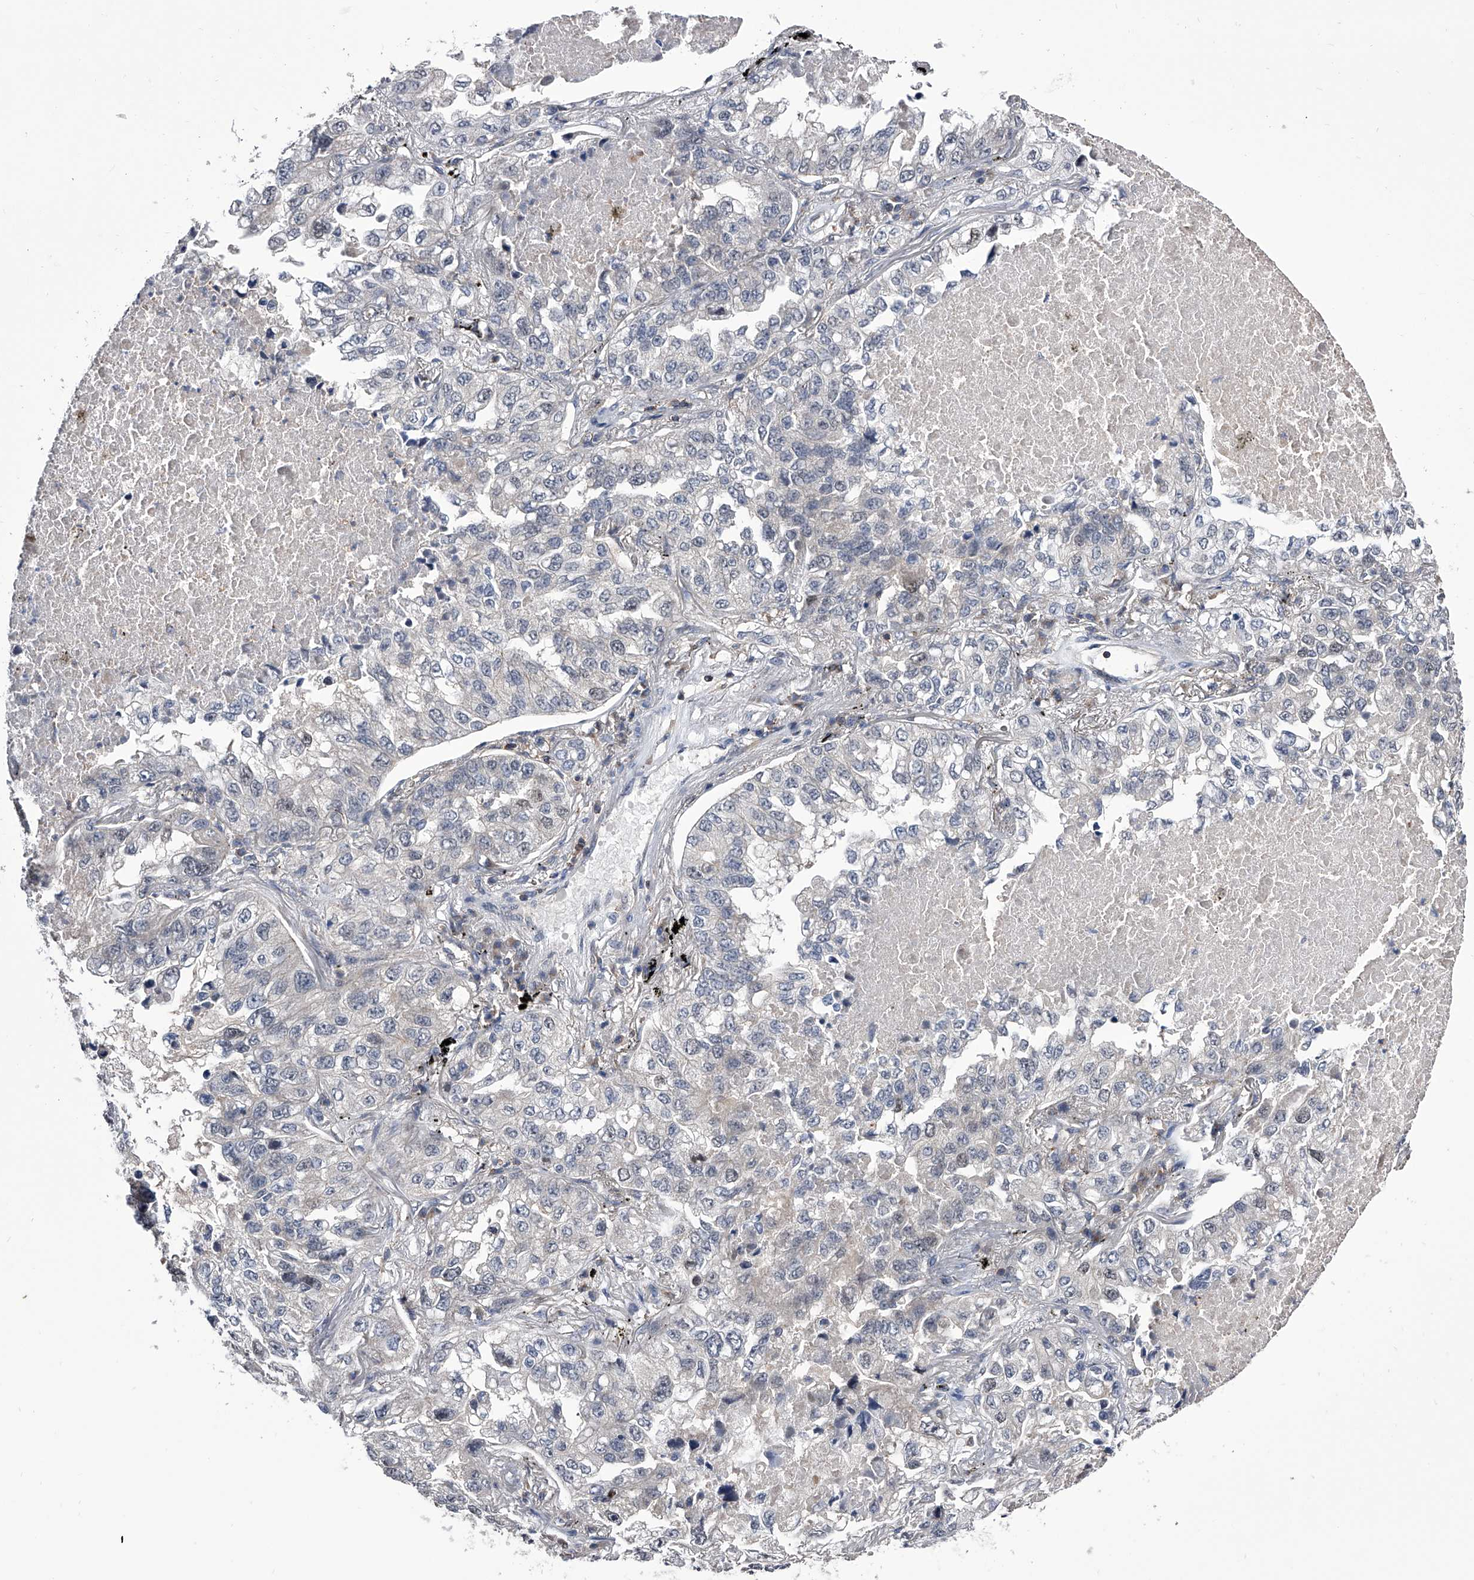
{"staining": {"intensity": "negative", "quantity": "none", "location": "none"}, "tissue": "lung cancer", "cell_type": "Tumor cells", "image_type": "cancer", "snomed": [{"axis": "morphology", "description": "Adenocarcinoma, NOS"}, {"axis": "topography", "description": "Lung"}], "caption": "Immunohistochemical staining of human adenocarcinoma (lung) demonstrates no significant staining in tumor cells. (DAB immunohistochemistry with hematoxylin counter stain).", "gene": "PAN3", "patient": {"sex": "male", "age": 65}}